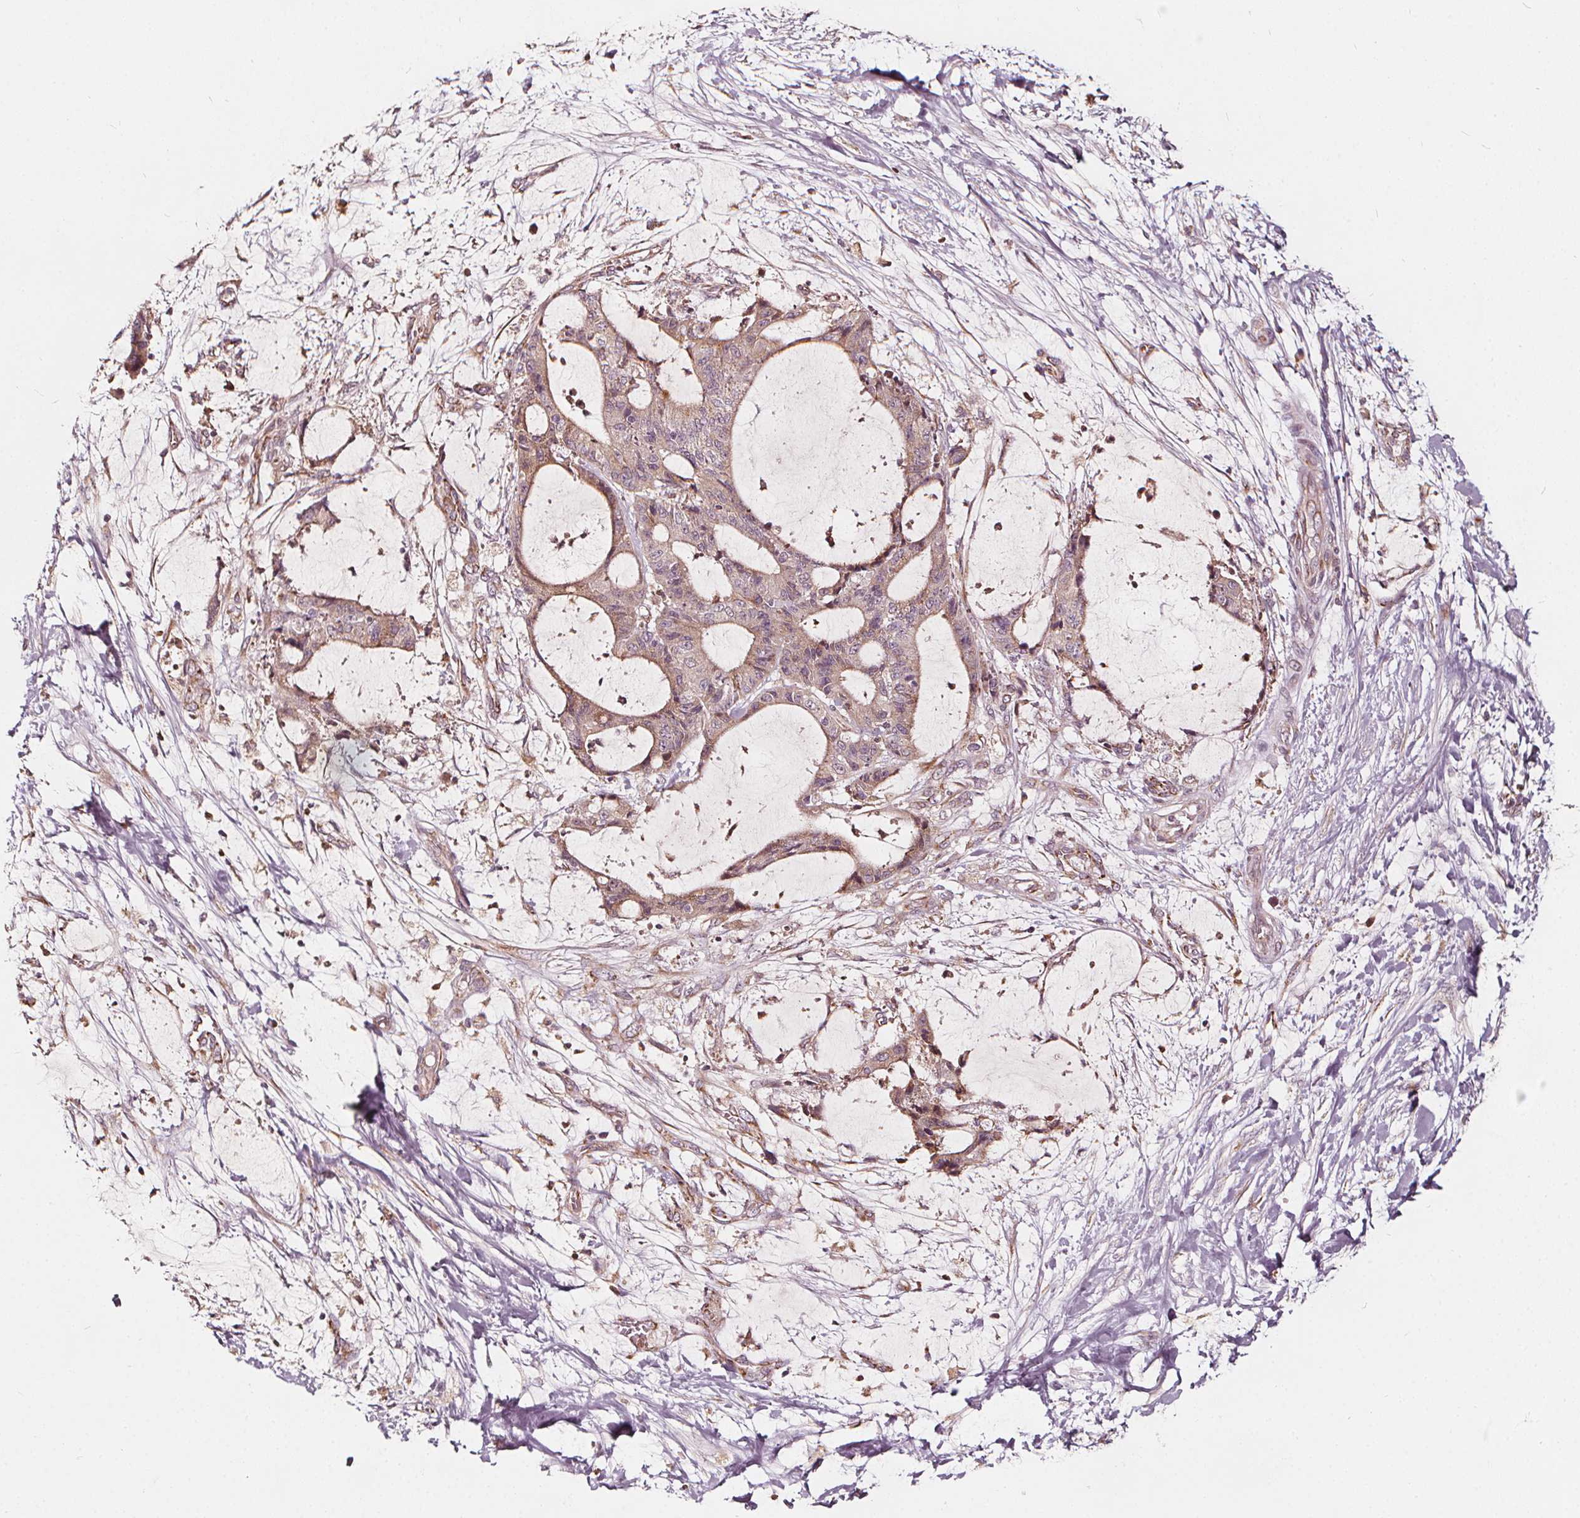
{"staining": {"intensity": "weak", "quantity": "<25%", "location": "cytoplasmic/membranous"}, "tissue": "liver cancer", "cell_type": "Tumor cells", "image_type": "cancer", "snomed": [{"axis": "morphology", "description": "Cholangiocarcinoma"}, {"axis": "topography", "description": "Liver"}], "caption": "The photomicrograph shows no staining of tumor cells in cholangiocarcinoma (liver).", "gene": "NPC1L1", "patient": {"sex": "female", "age": 73}}